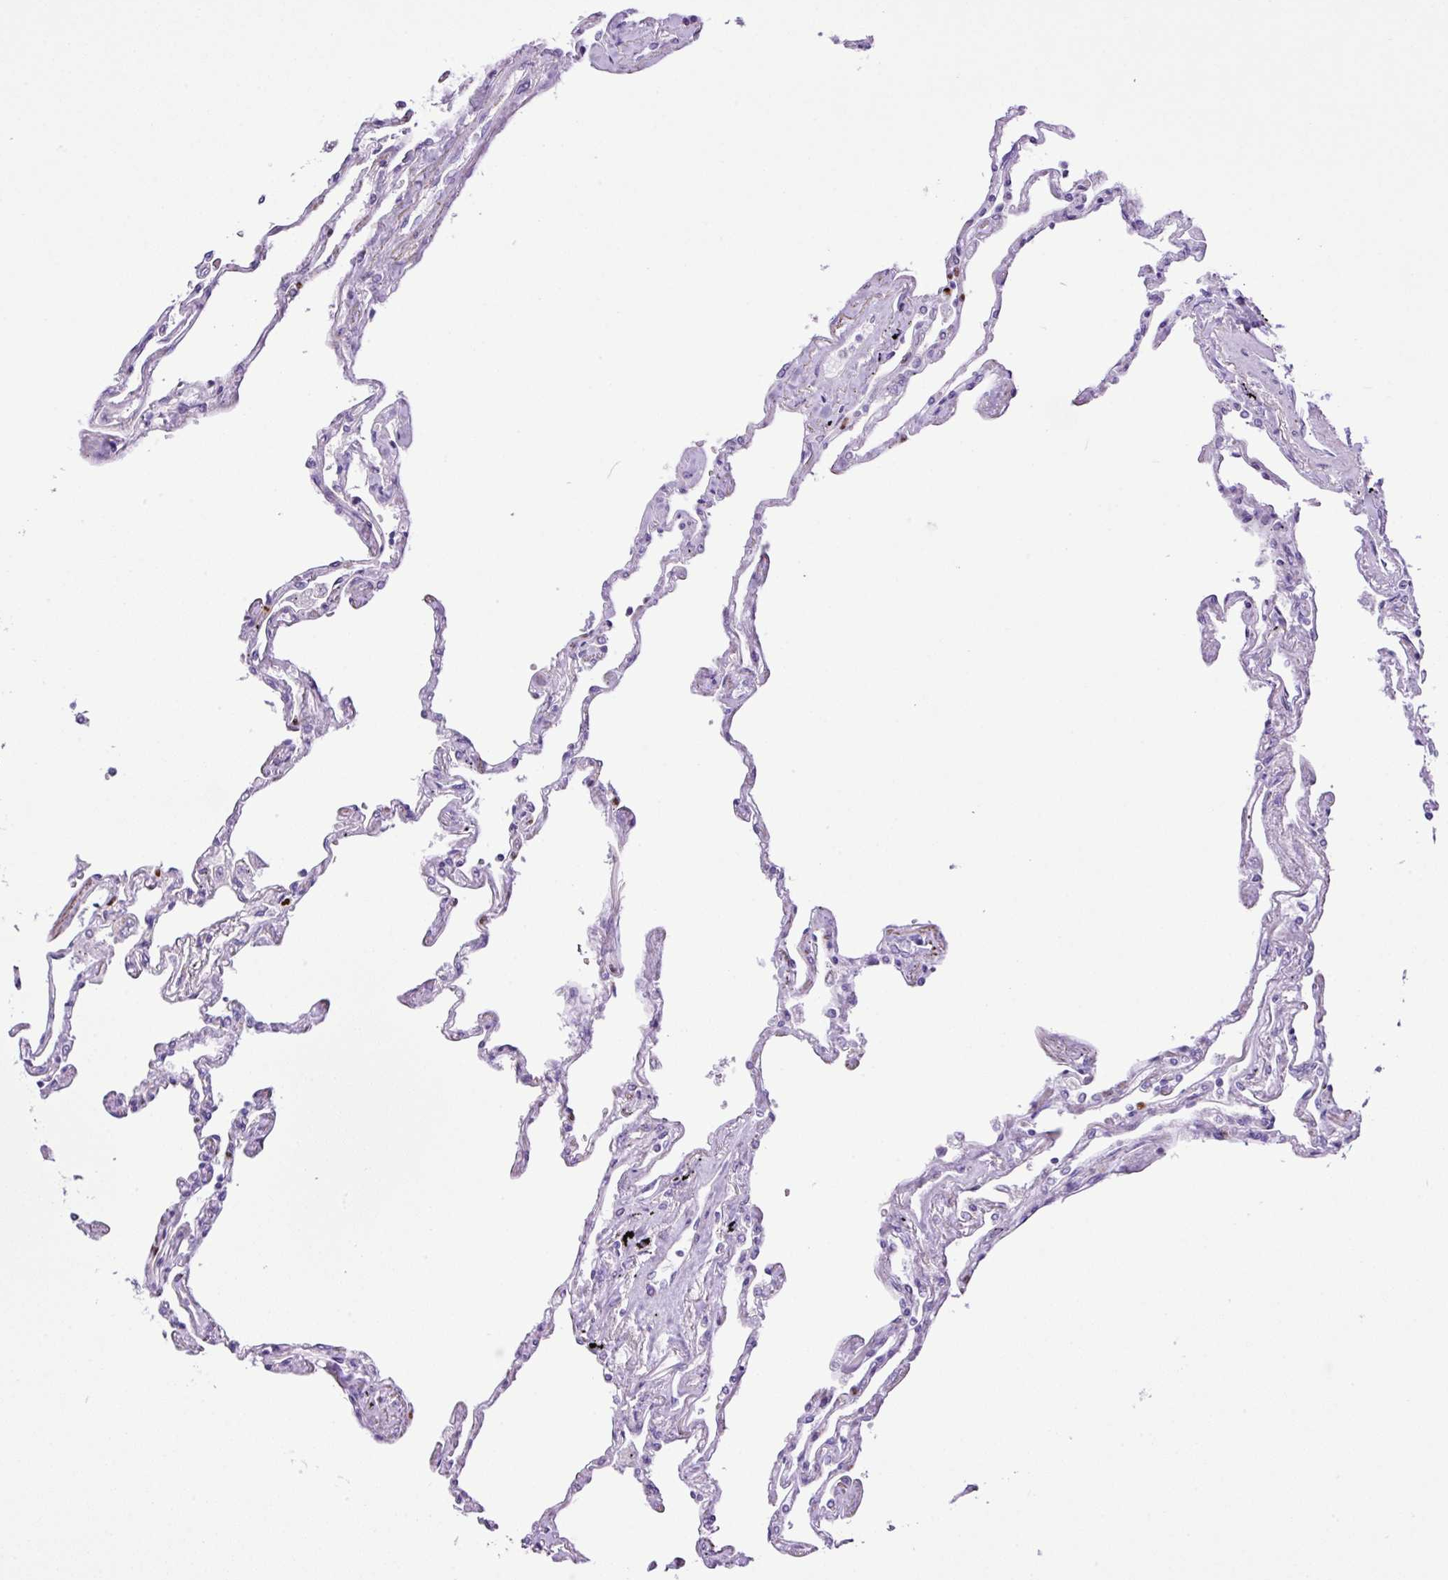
{"staining": {"intensity": "negative", "quantity": "none", "location": "none"}, "tissue": "lung", "cell_type": "Alveolar cells", "image_type": "normal", "snomed": [{"axis": "morphology", "description": "Normal tissue, NOS"}, {"axis": "topography", "description": "Lung"}], "caption": "DAB immunohistochemical staining of benign human lung demonstrates no significant positivity in alveolar cells. (DAB (3,3'-diaminobenzidine) immunohistochemistry visualized using brightfield microscopy, high magnification).", "gene": "RCAN2", "patient": {"sex": "female", "age": 67}}